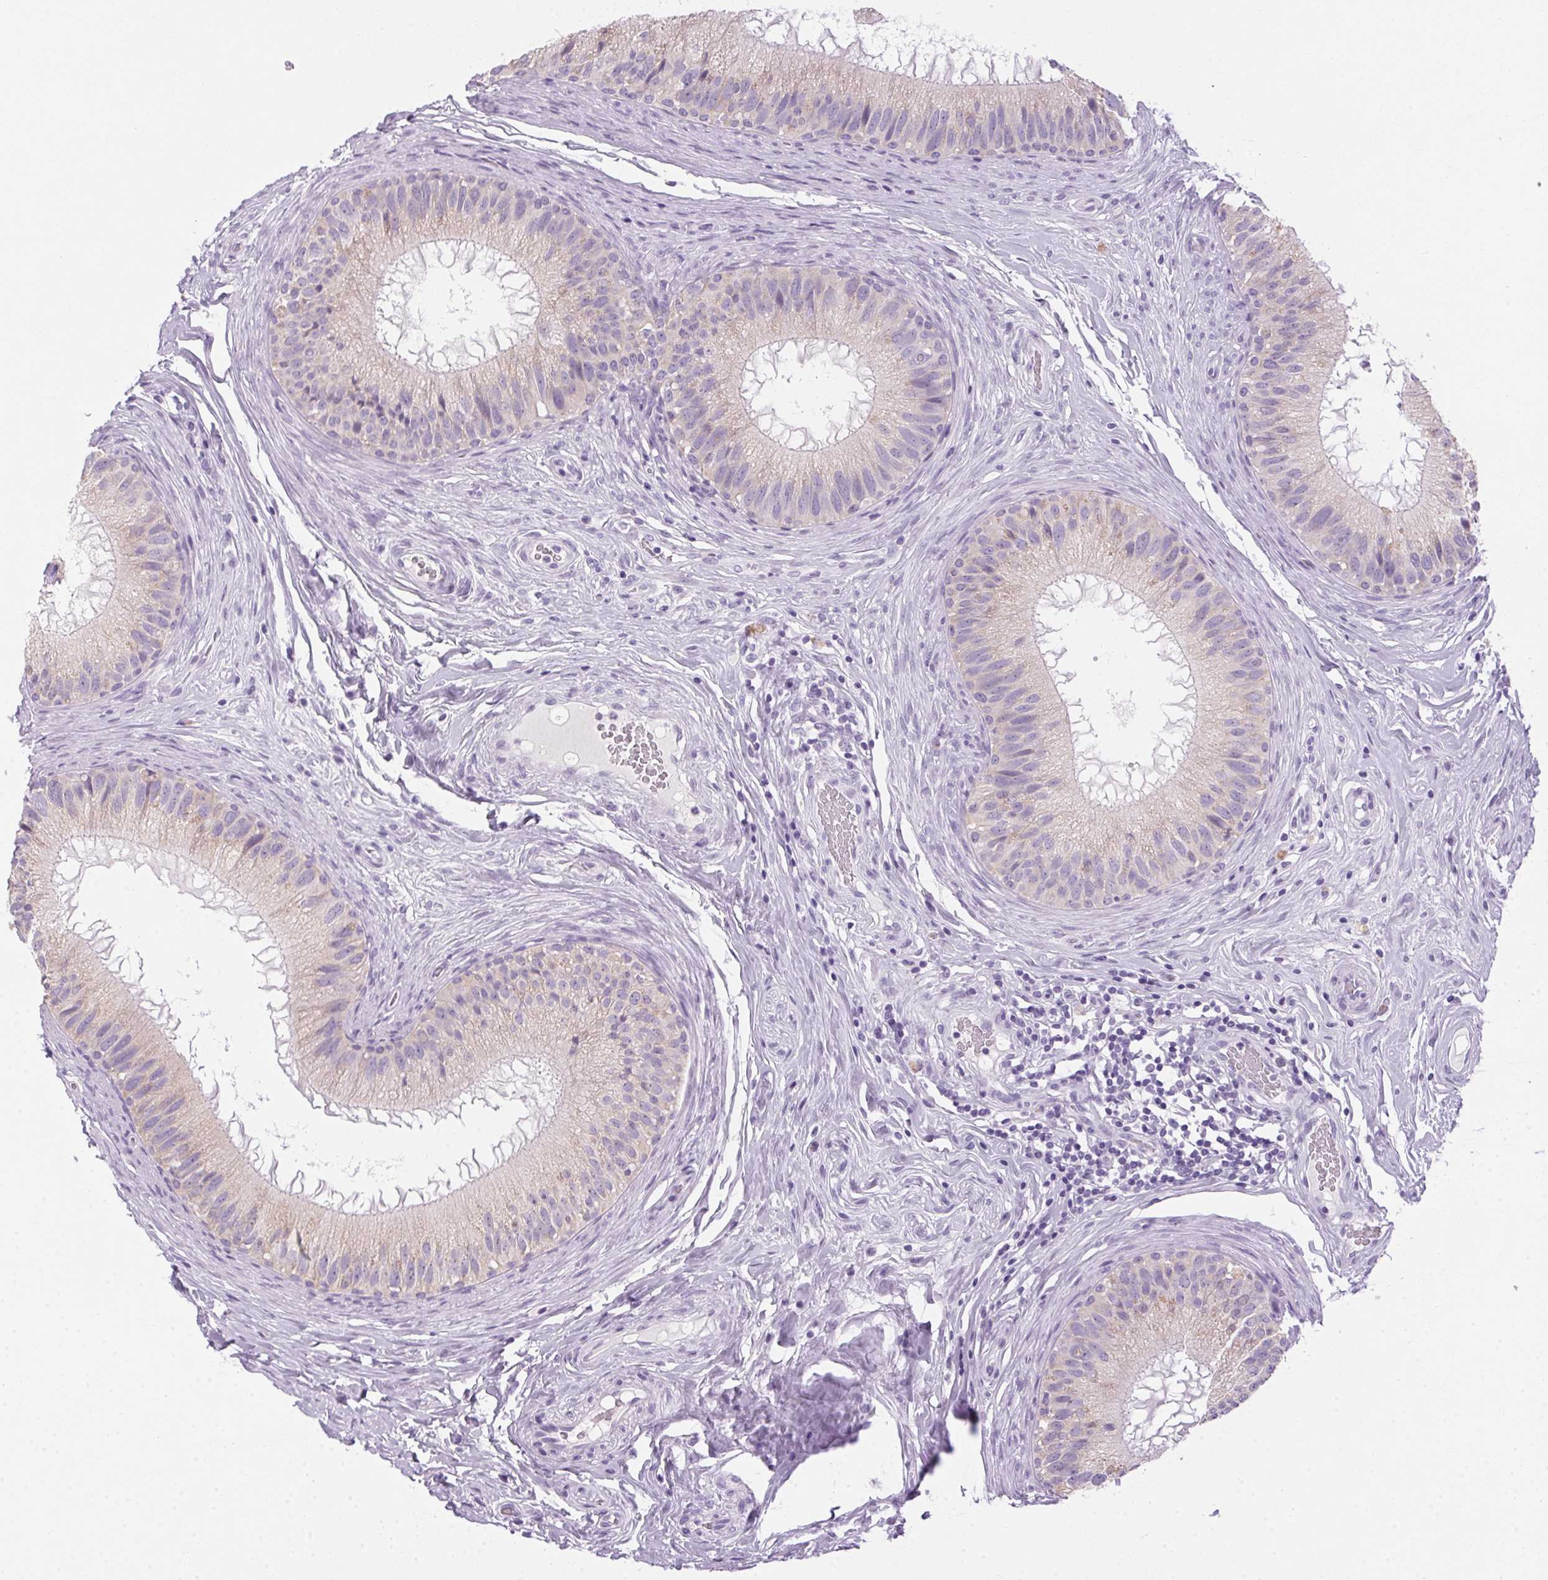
{"staining": {"intensity": "weak", "quantity": "25%-75%", "location": "cytoplasmic/membranous"}, "tissue": "epididymis", "cell_type": "Glandular cells", "image_type": "normal", "snomed": [{"axis": "morphology", "description": "Normal tissue, NOS"}, {"axis": "topography", "description": "Epididymis"}], "caption": "Epididymis stained with a brown dye reveals weak cytoplasmic/membranous positive positivity in approximately 25%-75% of glandular cells.", "gene": "POPDC2", "patient": {"sex": "male", "age": 34}}